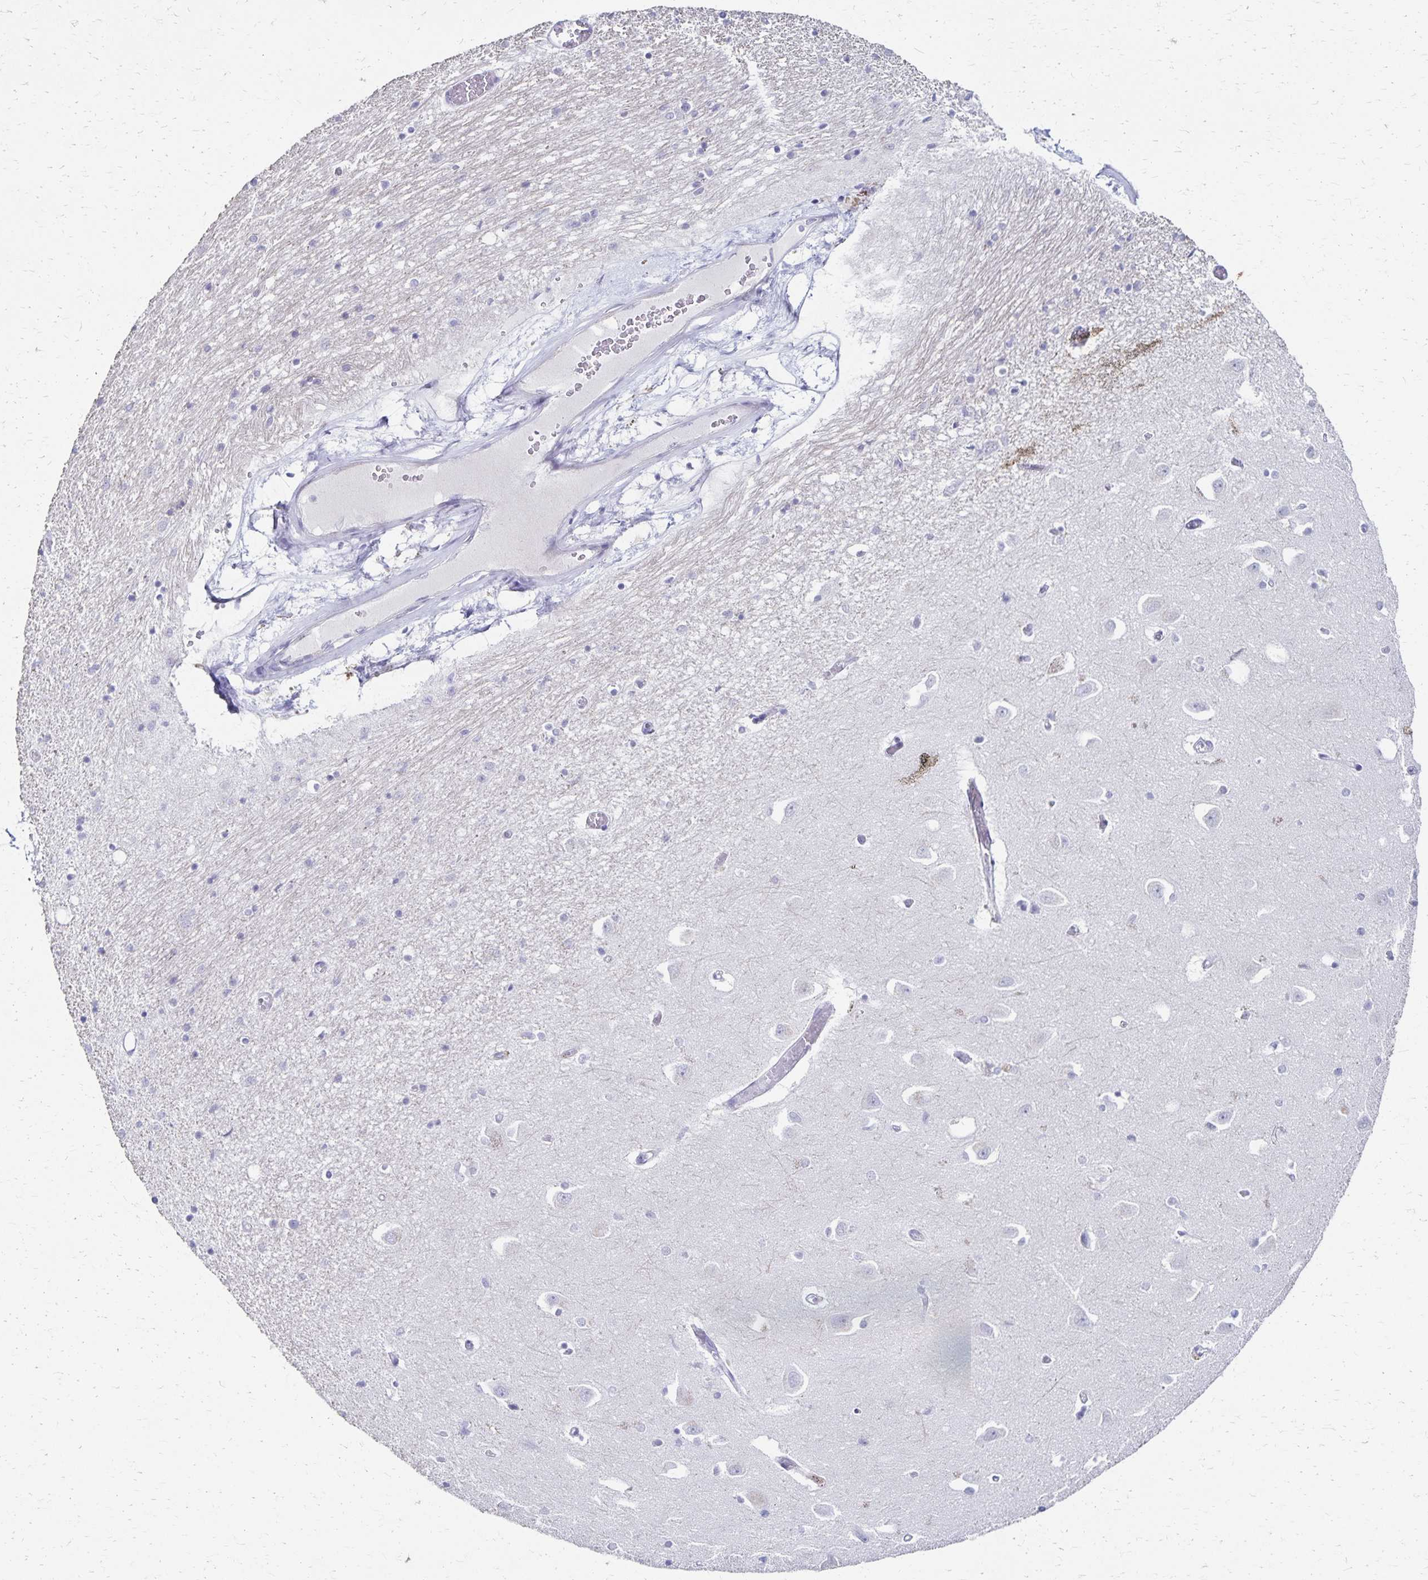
{"staining": {"intensity": "negative", "quantity": "none", "location": "none"}, "tissue": "caudate", "cell_type": "Glial cells", "image_type": "normal", "snomed": [{"axis": "morphology", "description": "Normal tissue, NOS"}, {"axis": "topography", "description": "Lateral ventricle wall"}, {"axis": "topography", "description": "Hippocampus"}], "caption": "The photomicrograph exhibits no staining of glial cells in benign caudate.", "gene": "DYNLT4", "patient": {"sex": "female", "age": 63}}